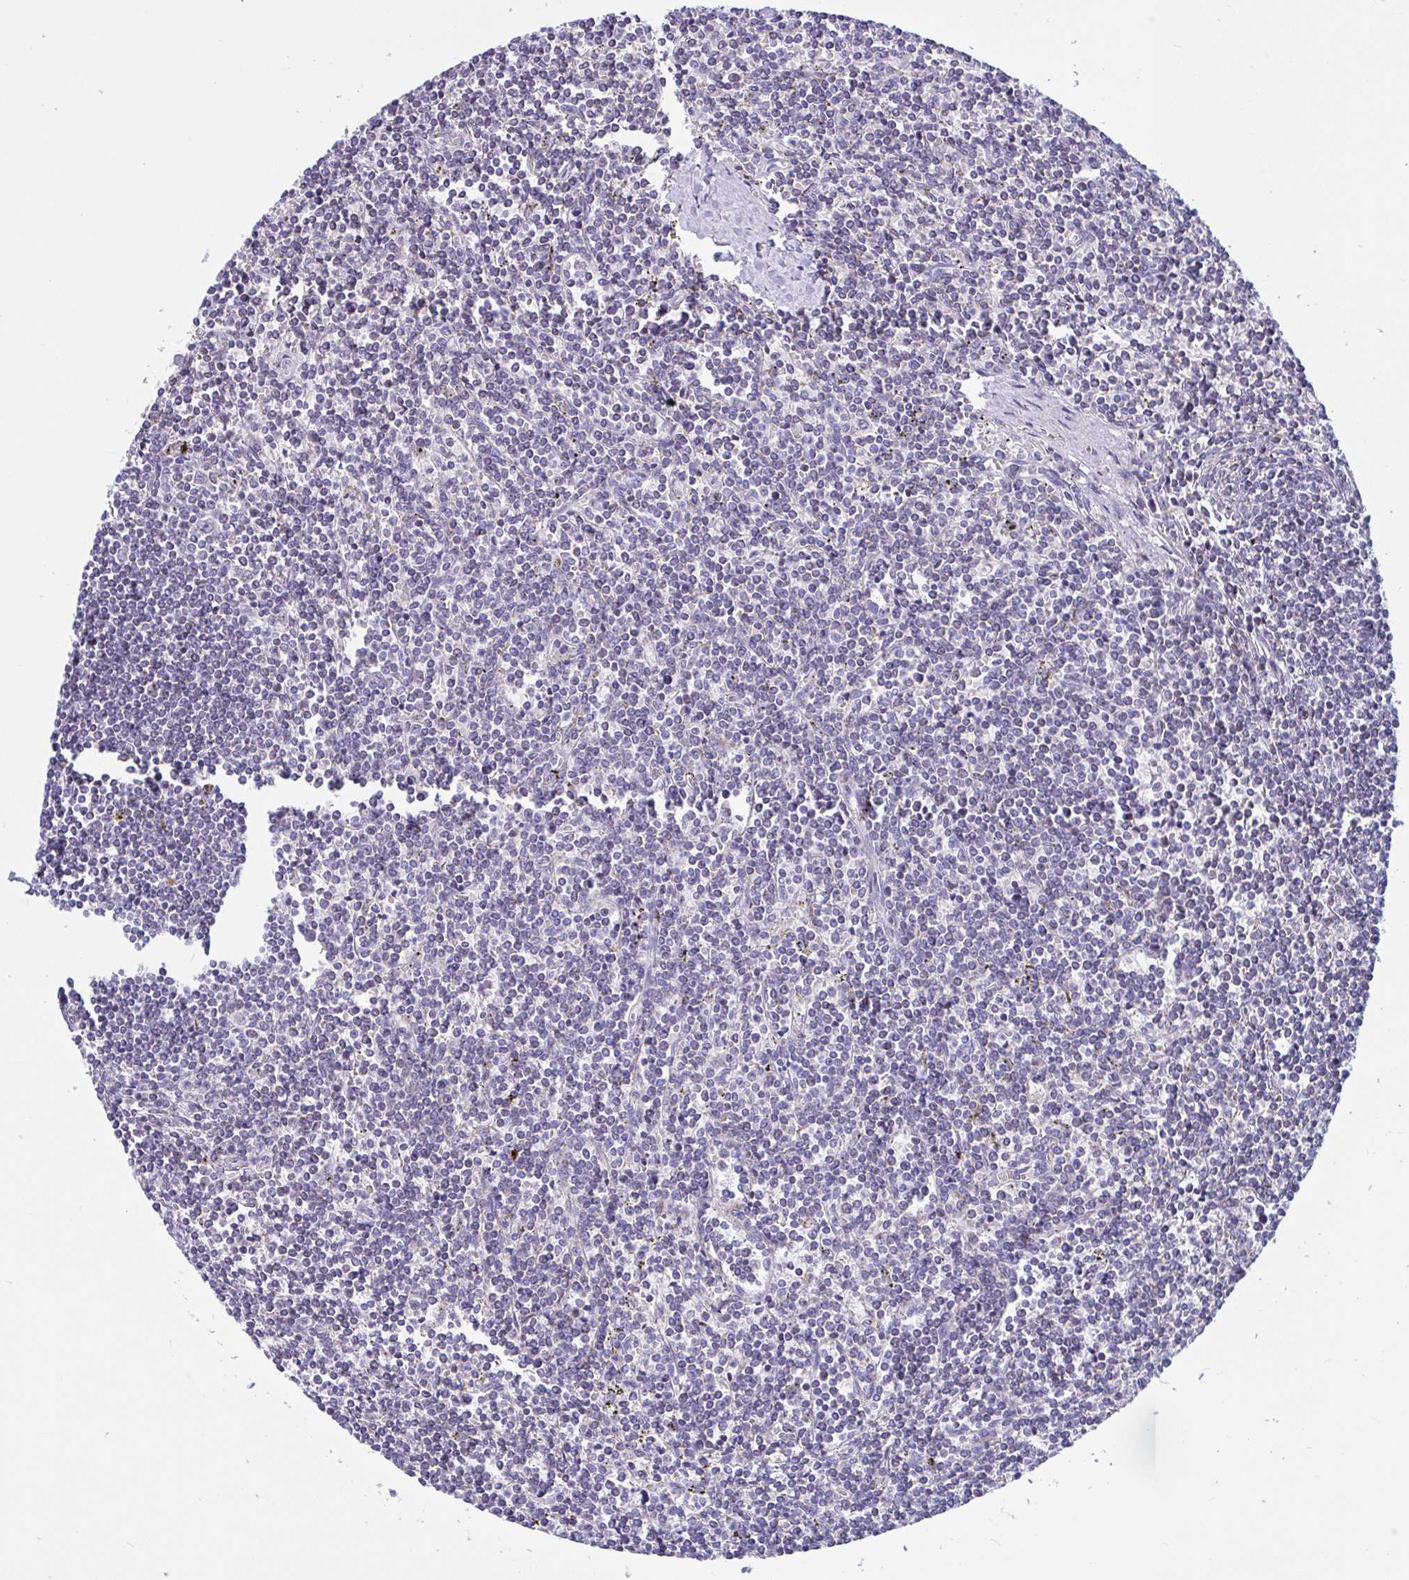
{"staining": {"intensity": "negative", "quantity": "none", "location": "none"}, "tissue": "lymphoma", "cell_type": "Tumor cells", "image_type": "cancer", "snomed": [{"axis": "morphology", "description": "Malignant lymphoma, non-Hodgkin's type, Low grade"}, {"axis": "topography", "description": "Spleen"}], "caption": "An image of human malignant lymphoma, non-Hodgkin's type (low-grade) is negative for staining in tumor cells. (Immunohistochemistry (ihc), brightfield microscopy, high magnification).", "gene": "OR13A1", "patient": {"sex": "male", "age": 78}}